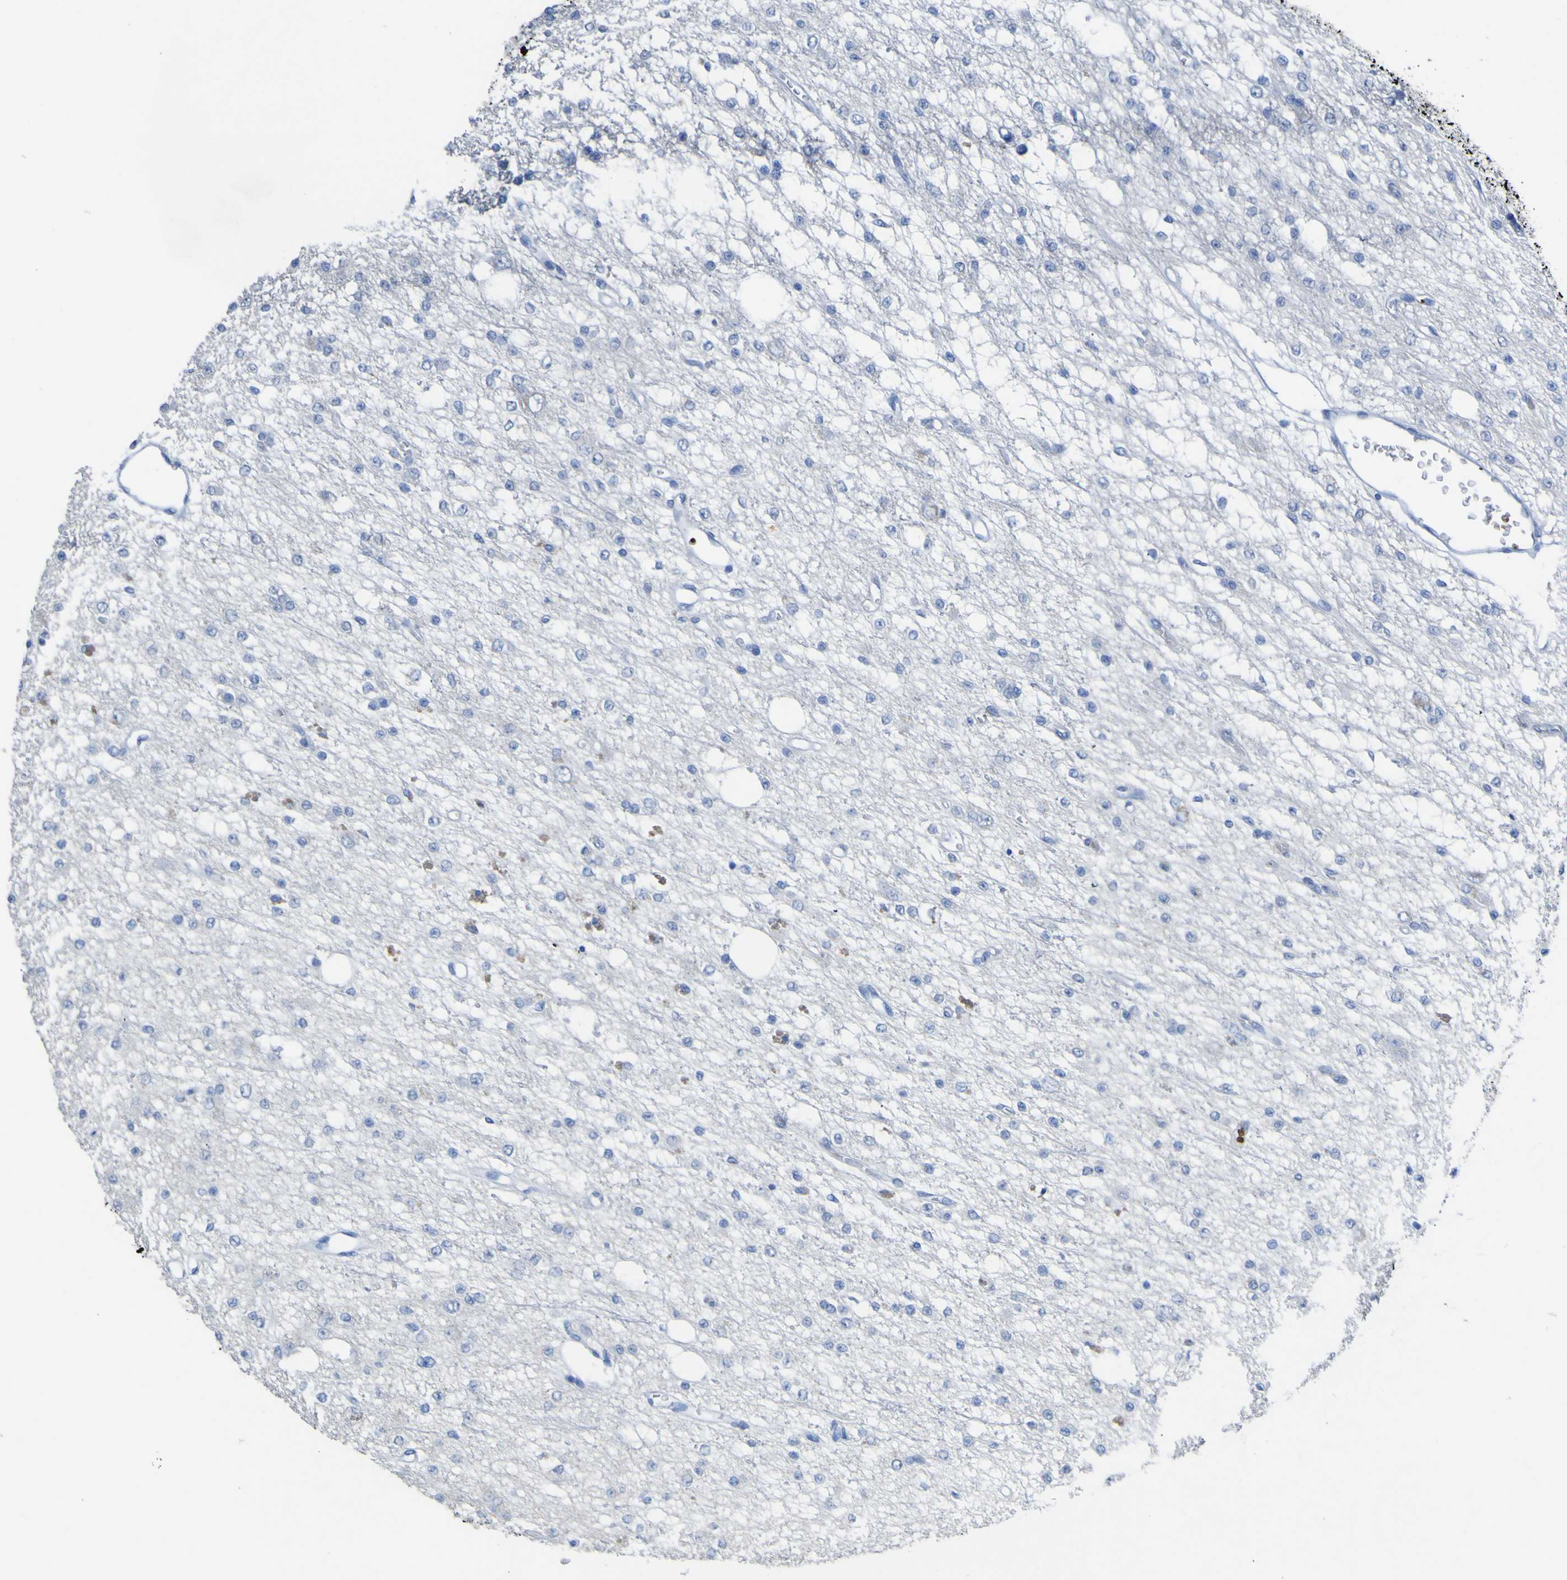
{"staining": {"intensity": "negative", "quantity": "none", "location": "none"}, "tissue": "glioma", "cell_type": "Tumor cells", "image_type": "cancer", "snomed": [{"axis": "morphology", "description": "Glioma, malignant, Low grade"}, {"axis": "topography", "description": "Brain"}], "caption": "An image of malignant glioma (low-grade) stained for a protein demonstrates no brown staining in tumor cells.", "gene": "GCM1", "patient": {"sex": "male", "age": 38}}